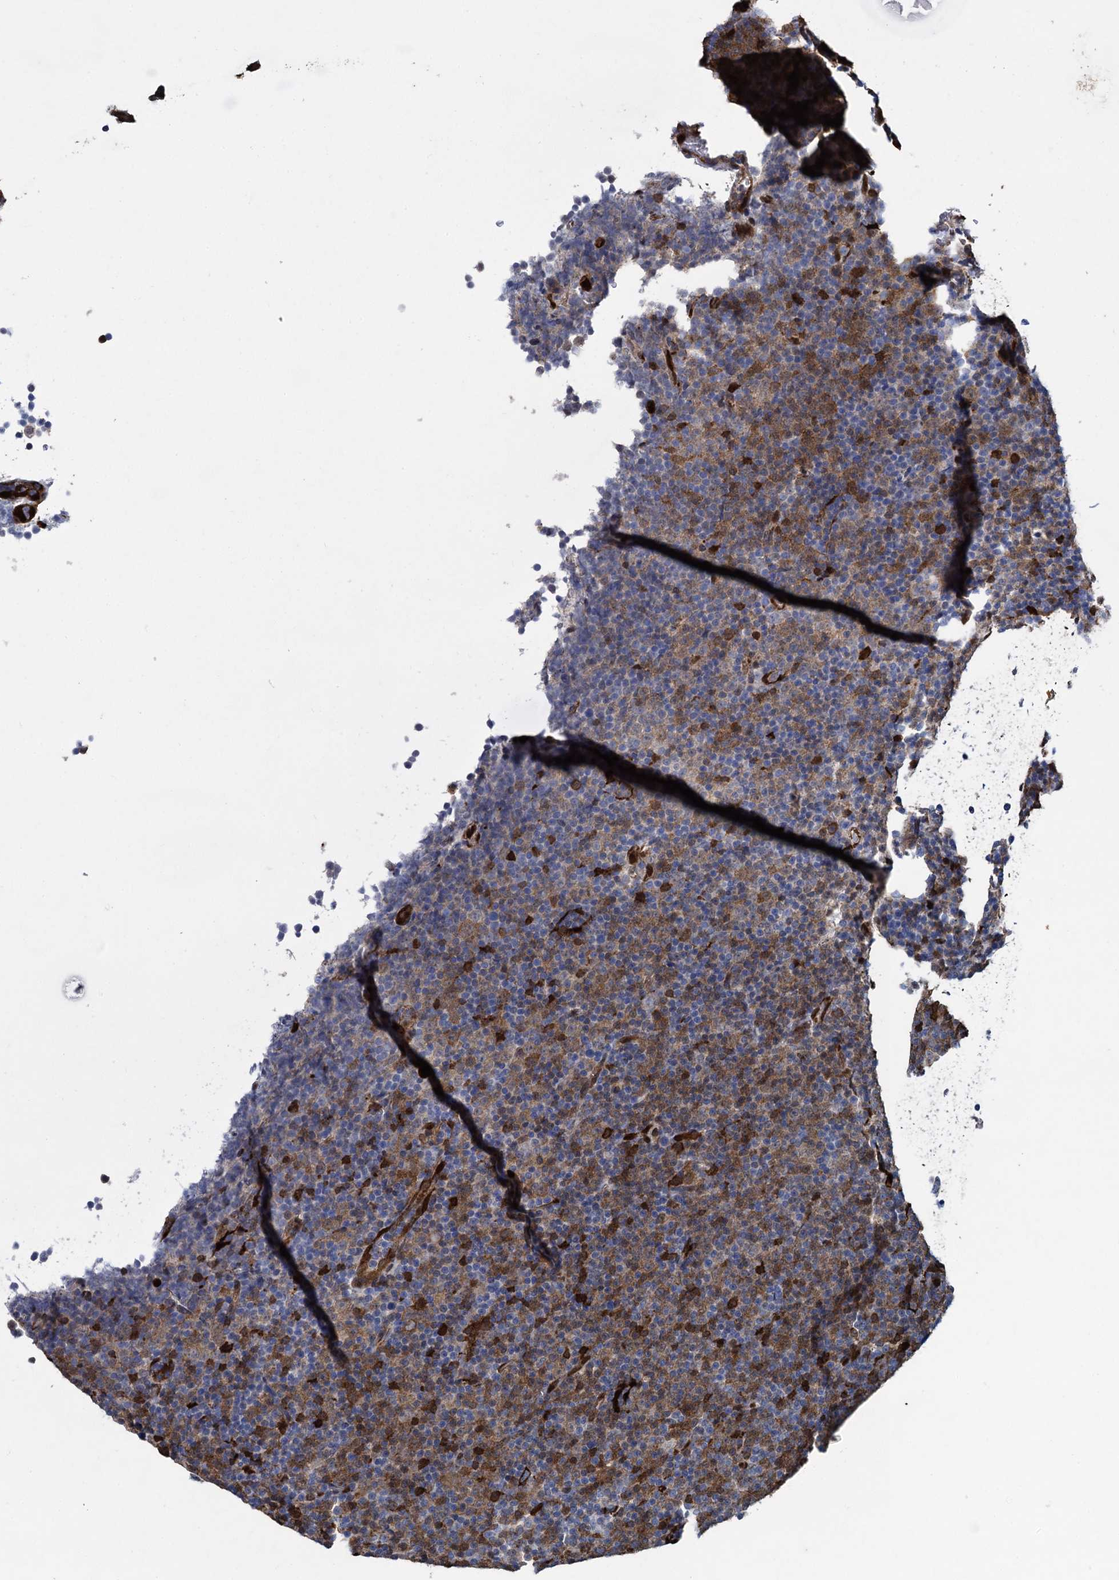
{"staining": {"intensity": "moderate", "quantity": "25%-75%", "location": "cytoplasmic/membranous"}, "tissue": "lymphoma", "cell_type": "Tumor cells", "image_type": "cancer", "snomed": [{"axis": "morphology", "description": "Malignant lymphoma, non-Hodgkin's type, Low grade"}, {"axis": "topography", "description": "Lymph node"}], "caption": "Low-grade malignant lymphoma, non-Hodgkin's type stained with DAB (3,3'-diaminobenzidine) immunohistochemistry exhibits medium levels of moderate cytoplasmic/membranous staining in approximately 25%-75% of tumor cells. The staining was performed using DAB to visualize the protein expression in brown, while the nuclei were stained in blue with hematoxylin (Magnification: 20x).", "gene": "FABP5", "patient": {"sex": "female", "age": 67}}